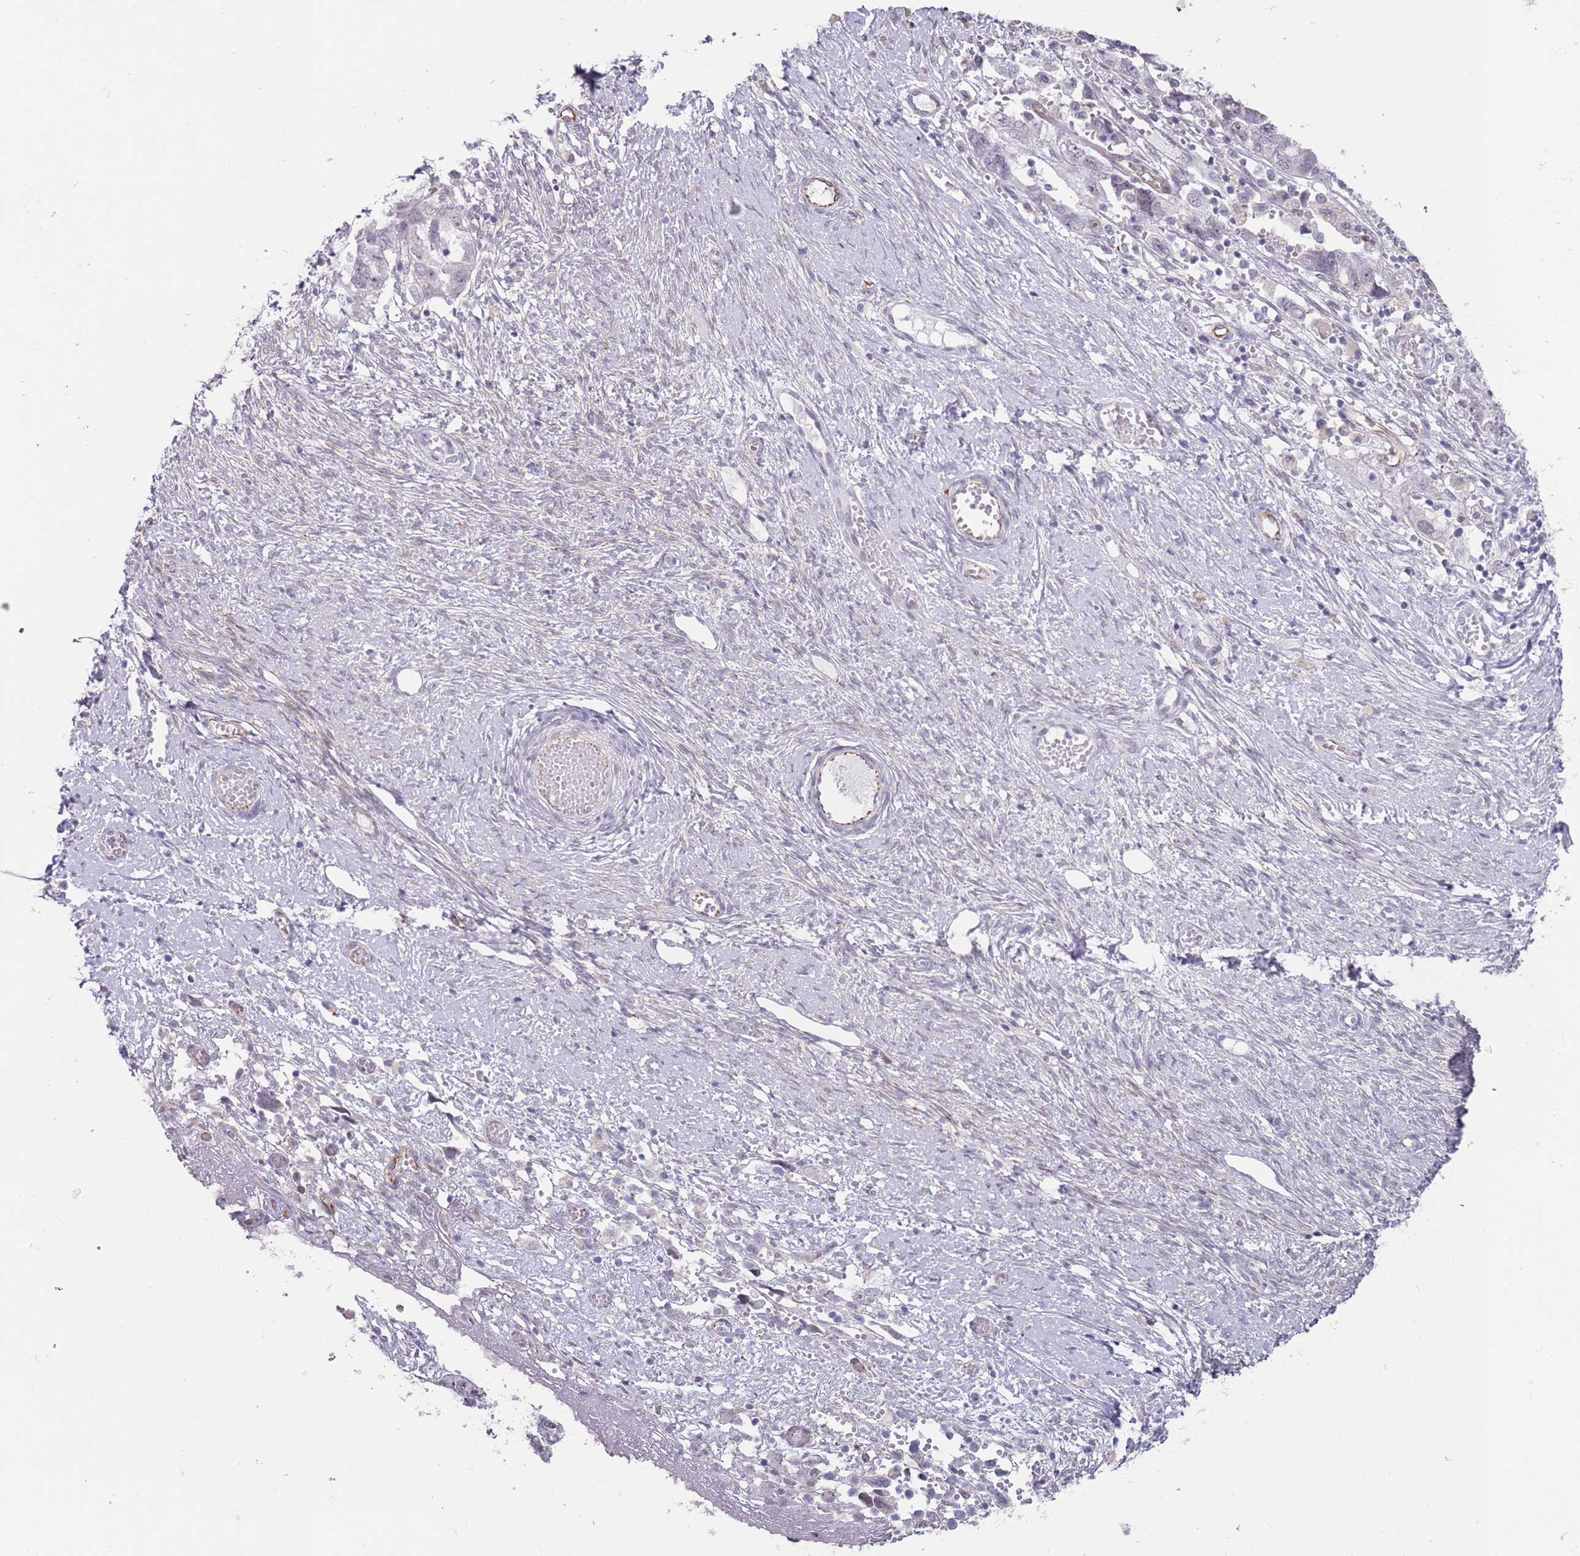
{"staining": {"intensity": "negative", "quantity": "none", "location": "none"}, "tissue": "ovarian cancer", "cell_type": "Tumor cells", "image_type": "cancer", "snomed": [{"axis": "morphology", "description": "Carcinoma, NOS"}, {"axis": "morphology", "description": "Cystadenocarcinoma, serous, NOS"}, {"axis": "topography", "description": "Ovary"}], "caption": "Histopathology image shows no protein staining in tumor cells of ovarian cancer tissue.", "gene": "NBPF3", "patient": {"sex": "female", "age": 69}}